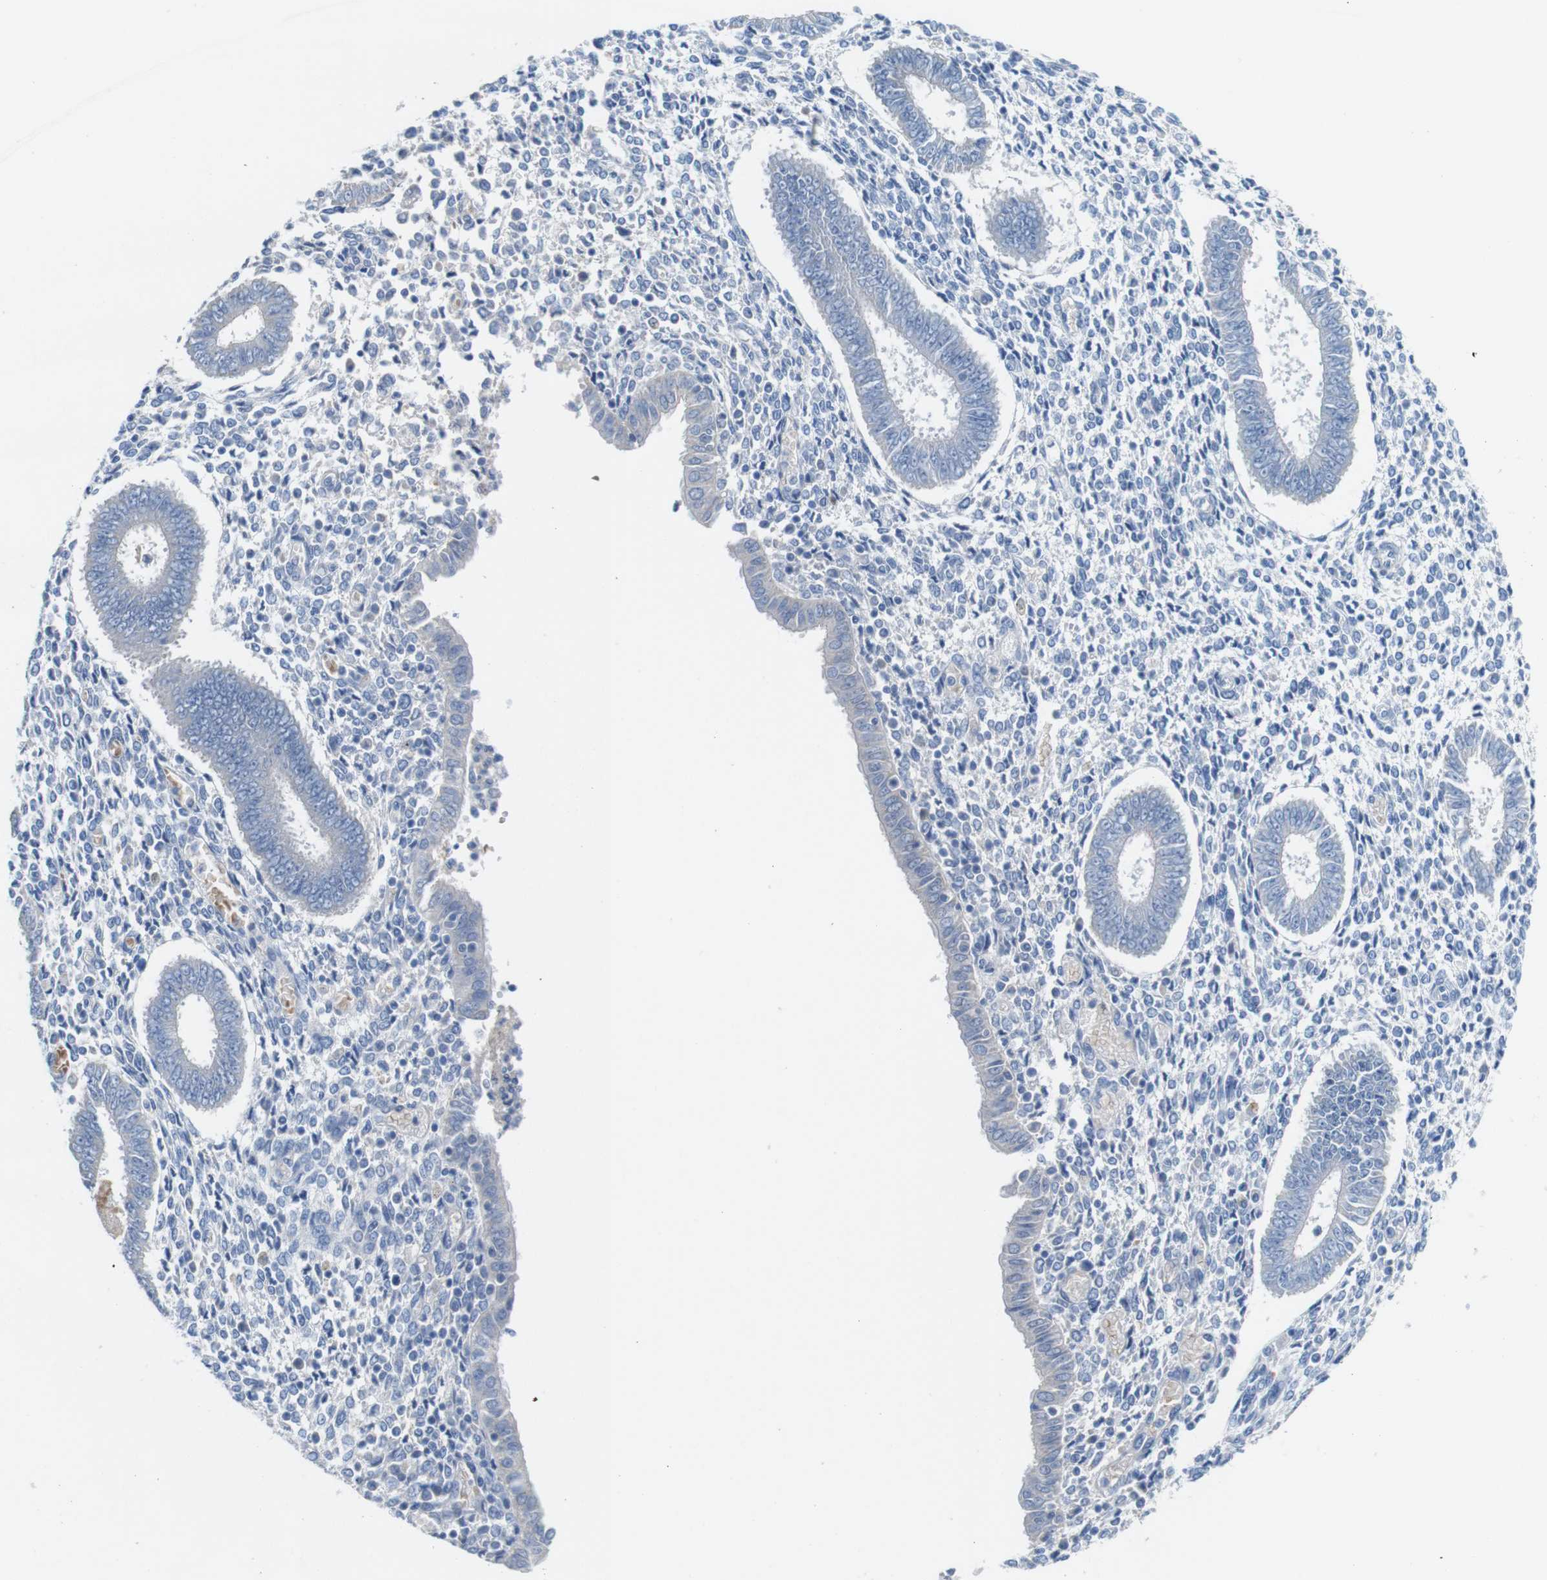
{"staining": {"intensity": "negative", "quantity": "none", "location": "none"}, "tissue": "endometrium", "cell_type": "Cells in endometrial stroma", "image_type": "normal", "snomed": [{"axis": "morphology", "description": "Normal tissue, NOS"}, {"axis": "topography", "description": "Endometrium"}], "caption": "IHC histopathology image of benign human endometrium stained for a protein (brown), which displays no expression in cells in endometrial stroma.", "gene": "IGSF8", "patient": {"sex": "female", "age": 35}}